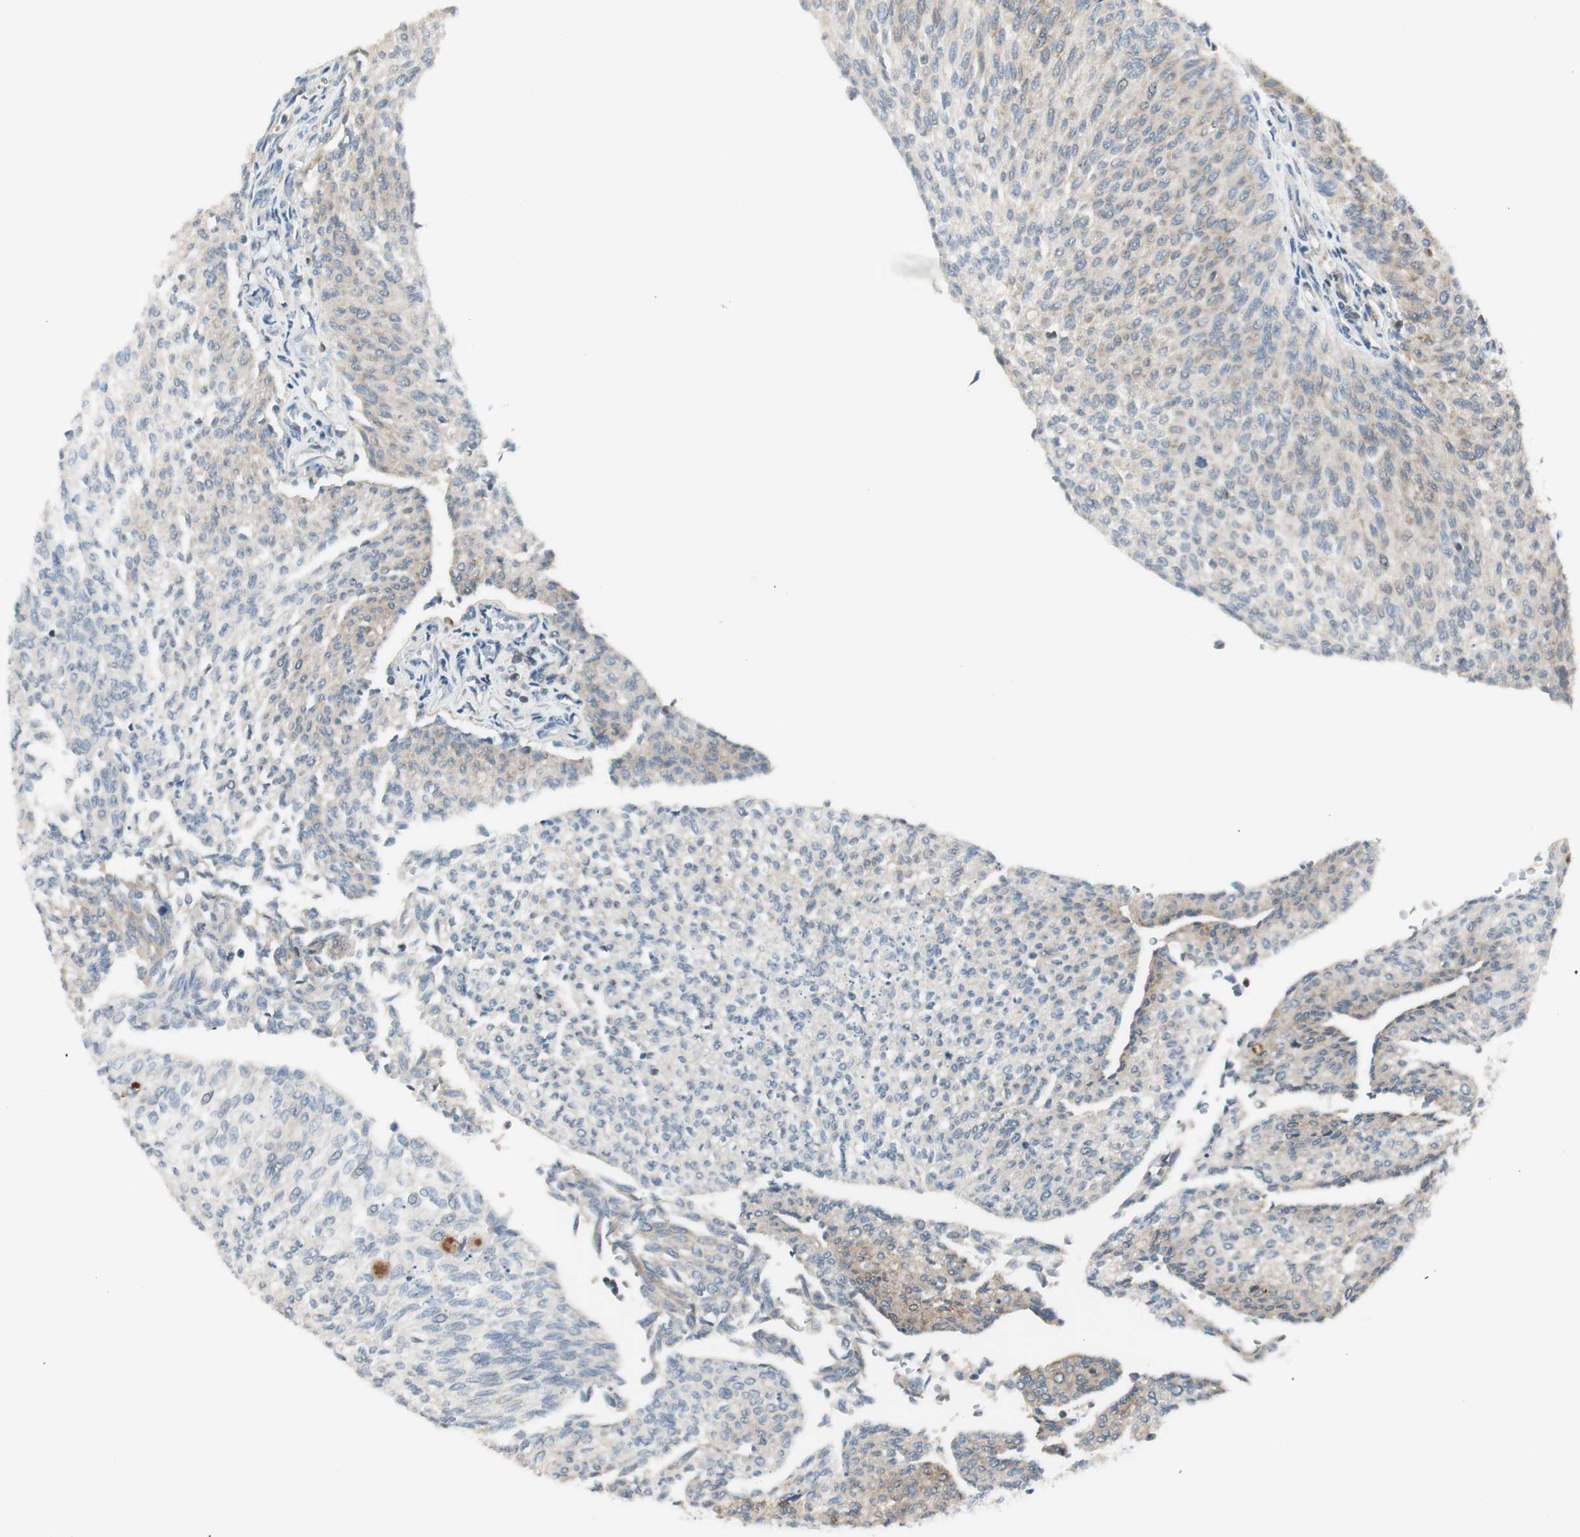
{"staining": {"intensity": "weak", "quantity": "25%-75%", "location": "cytoplasmic/membranous"}, "tissue": "urothelial cancer", "cell_type": "Tumor cells", "image_type": "cancer", "snomed": [{"axis": "morphology", "description": "Urothelial carcinoma, Low grade"}, {"axis": "topography", "description": "Urinary bladder"}], "caption": "Immunohistochemical staining of urothelial cancer reveals low levels of weak cytoplasmic/membranous positivity in approximately 25%-75% of tumor cells. Nuclei are stained in blue.", "gene": "SLC9A3R1", "patient": {"sex": "female", "age": 79}}